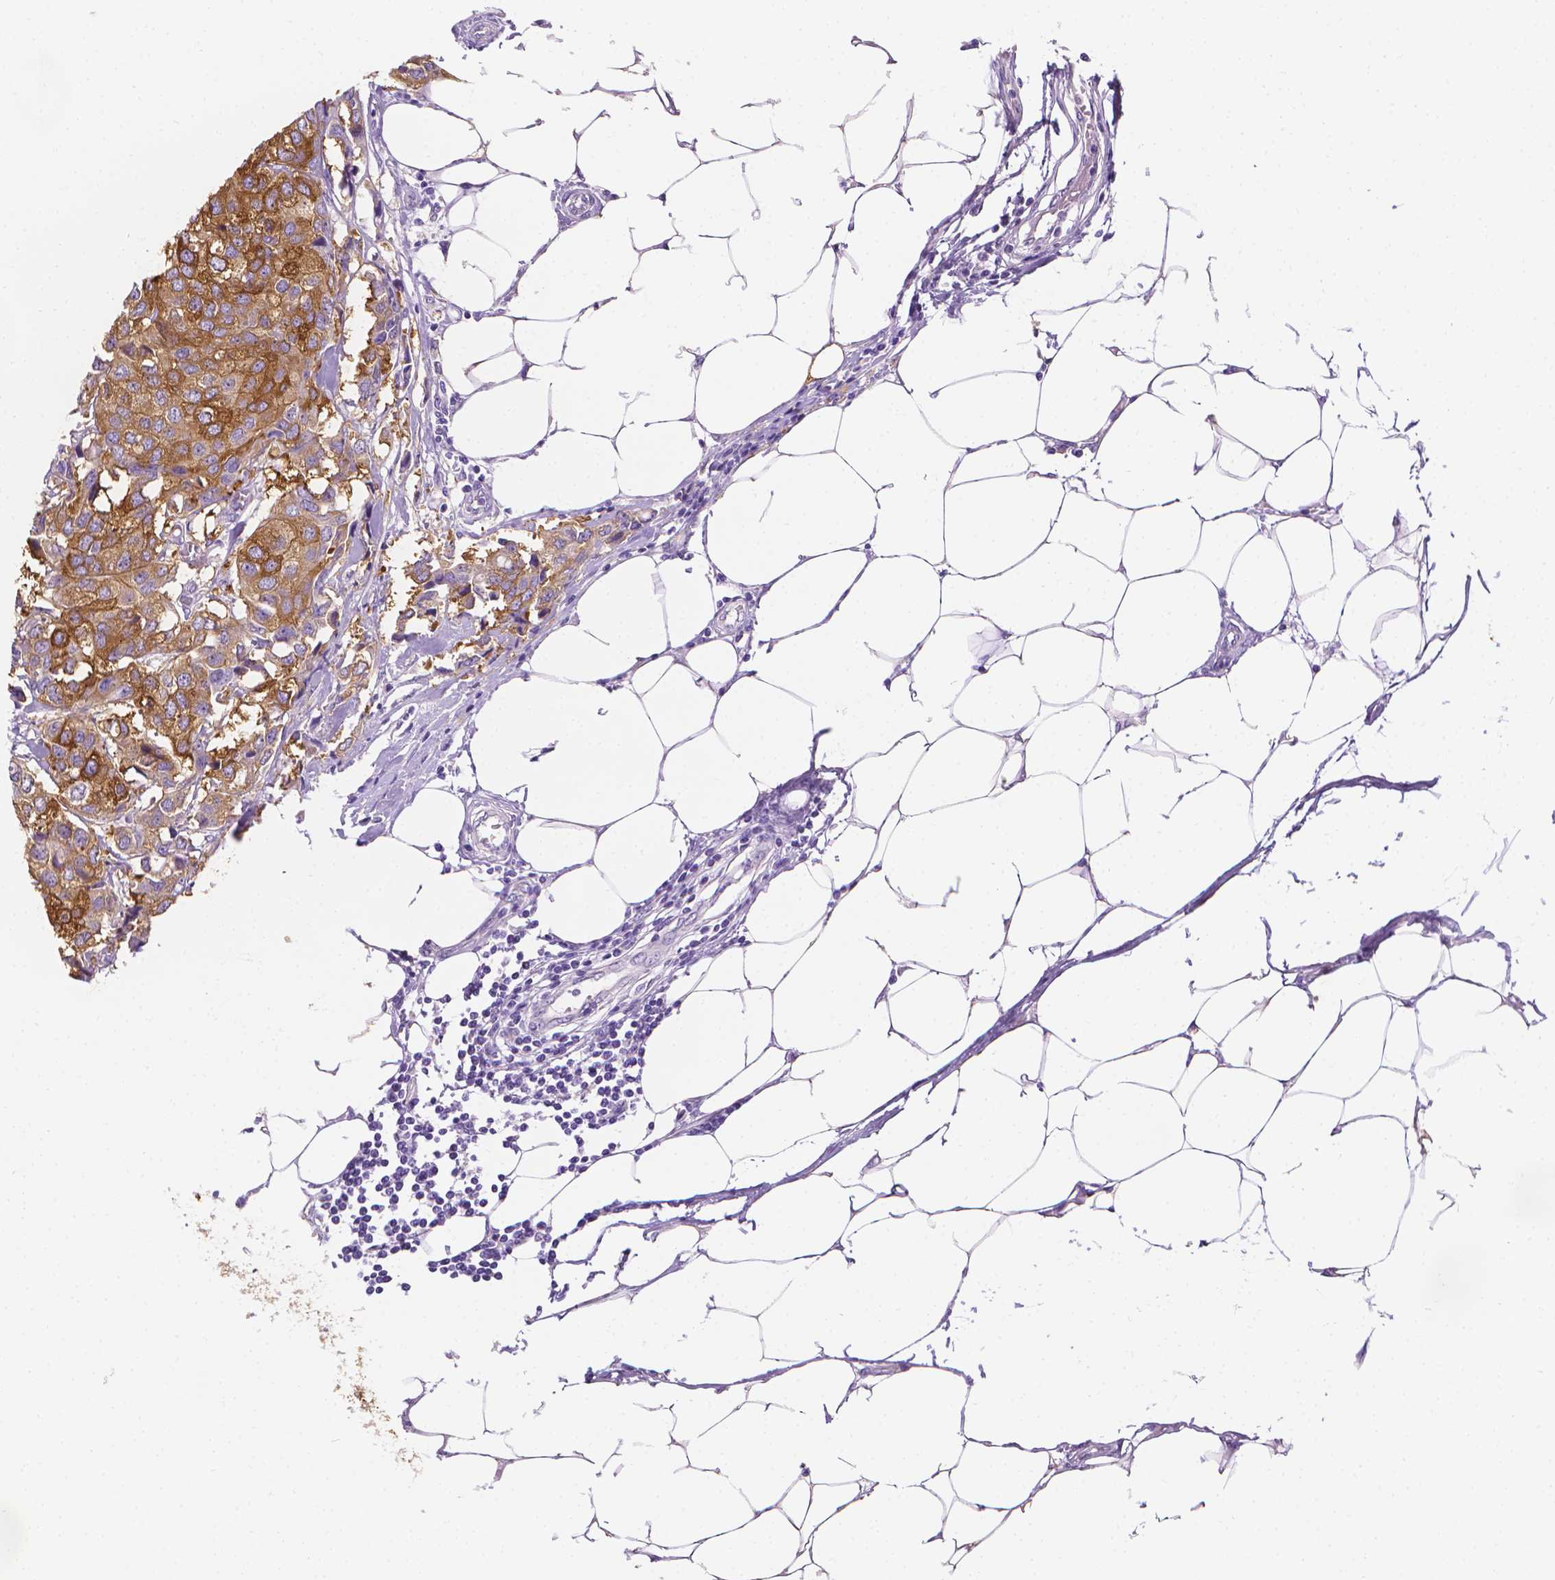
{"staining": {"intensity": "moderate", "quantity": ">75%", "location": "cytoplasmic/membranous"}, "tissue": "breast cancer", "cell_type": "Tumor cells", "image_type": "cancer", "snomed": [{"axis": "morphology", "description": "Duct carcinoma"}, {"axis": "topography", "description": "Breast"}], "caption": "This is a photomicrograph of immunohistochemistry (IHC) staining of breast intraductal carcinoma, which shows moderate positivity in the cytoplasmic/membranous of tumor cells.", "gene": "FASN", "patient": {"sex": "female", "age": 80}}